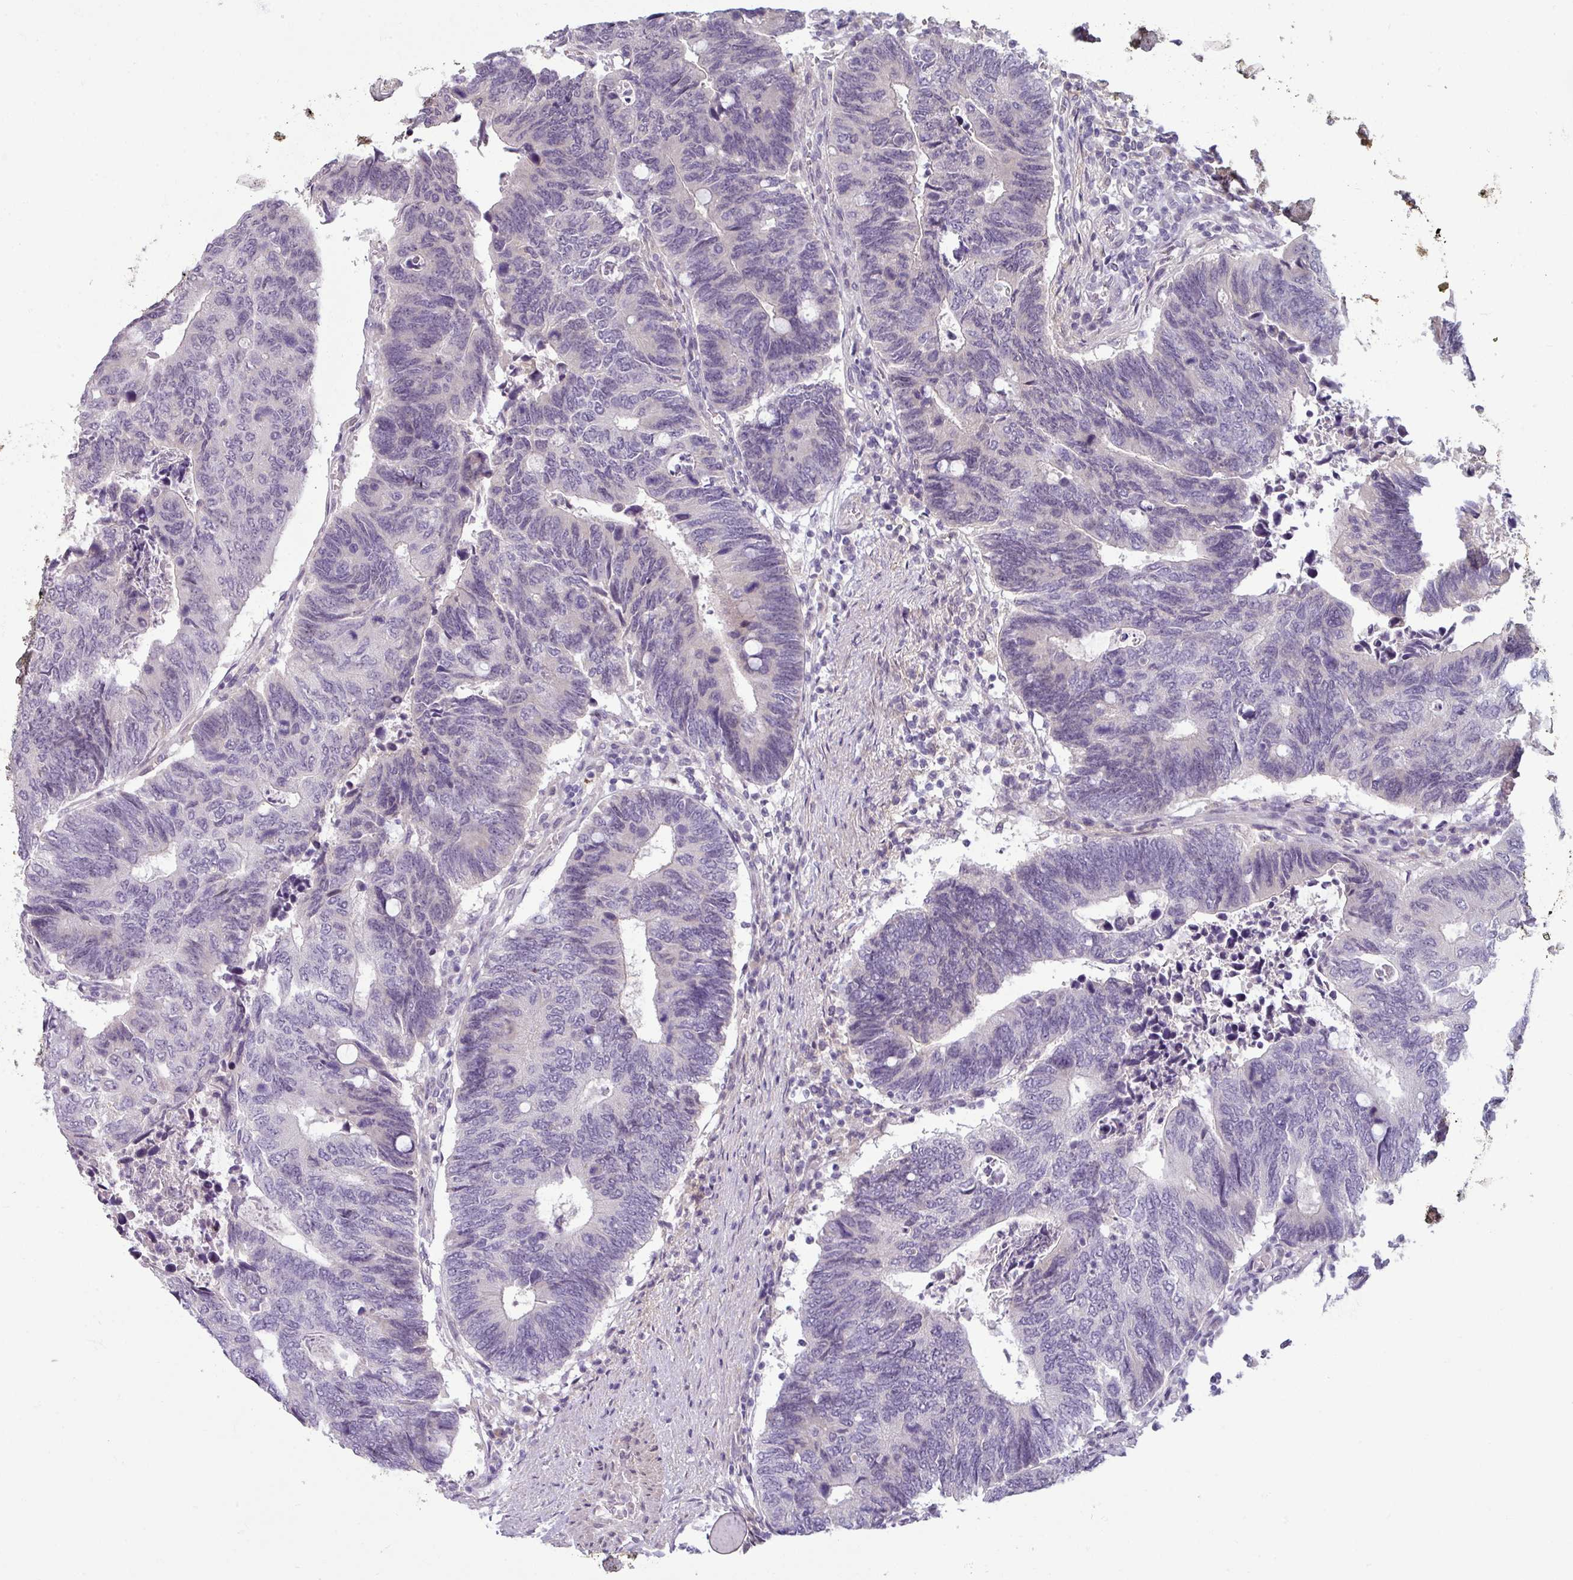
{"staining": {"intensity": "negative", "quantity": "none", "location": "none"}, "tissue": "colorectal cancer", "cell_type": "Tumor cells", "image_type": "cancer", "snomed": [{"axis": "morphology", "description": "Adenocarcinoma, NOS"}, {"axis": "topography", "description": "Colon"}], "caption": "The immunohistochemistry micrograph has no significant positivity in tumor cells of colorectal cancer tissue.", "gene": "UVSSA", "patient": {"sex": "male", "age": 87}}